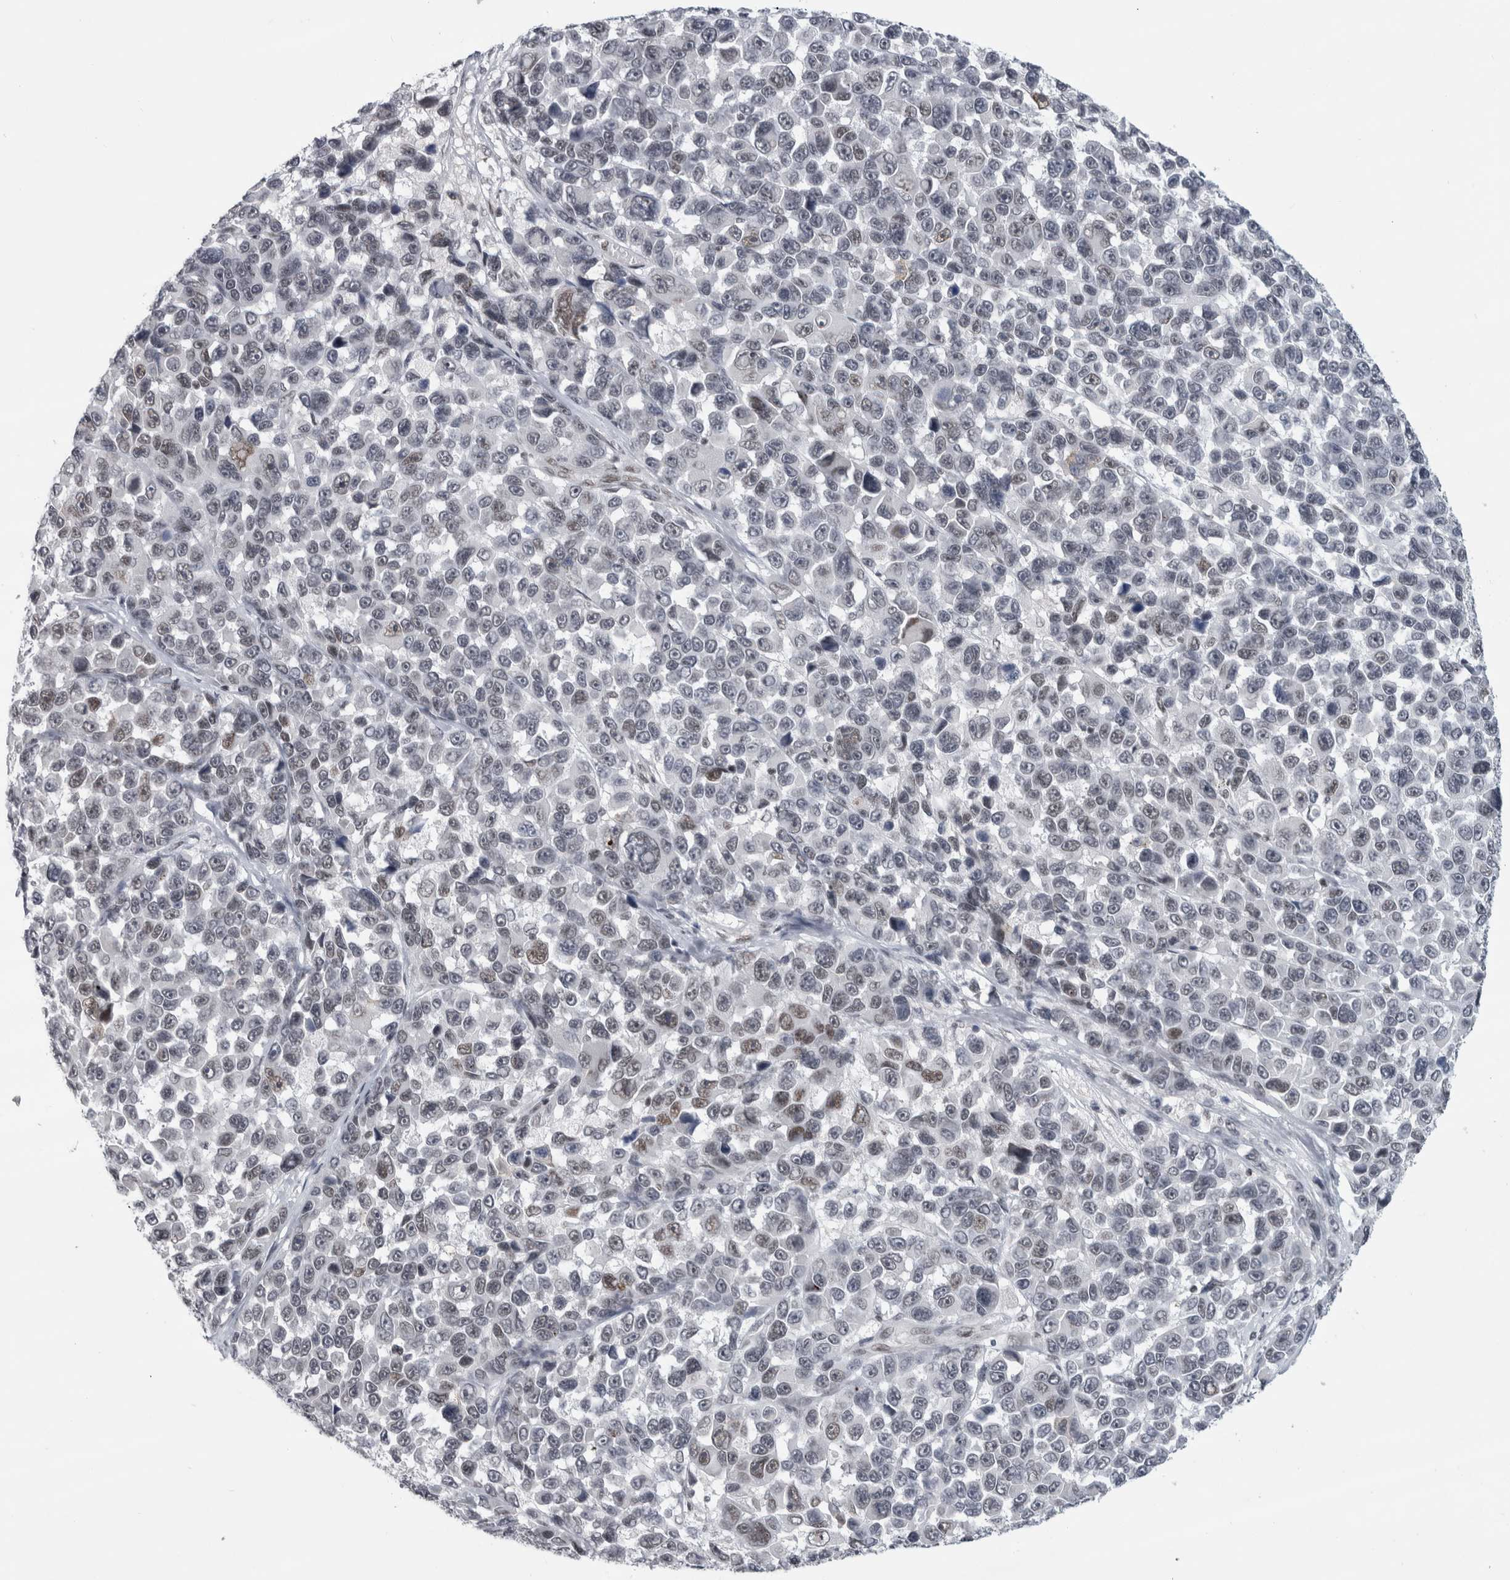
{"staining": {"intensity": "weak", "quantity": "<25%", "location": "nuclear"}, "tissue": "melanoma", "cell_type": "Tumor cells", "image_type": "cancer", "snomed": [{"axis": "morphology", "description": "Malignant melanoma, NOS"}, {"axis": "topography", "description": "Skin"}], "caption": "DAB (3,3'-diaminobenzidine) immunohistochemical staining of human melanoma shows no significant positivity in tumor cells. (Immunohistochemistry (ihc), brightfield microscopy, high magnification).", "gene": "ARID4B", "patient": {"sex": "male", "age": 53}}